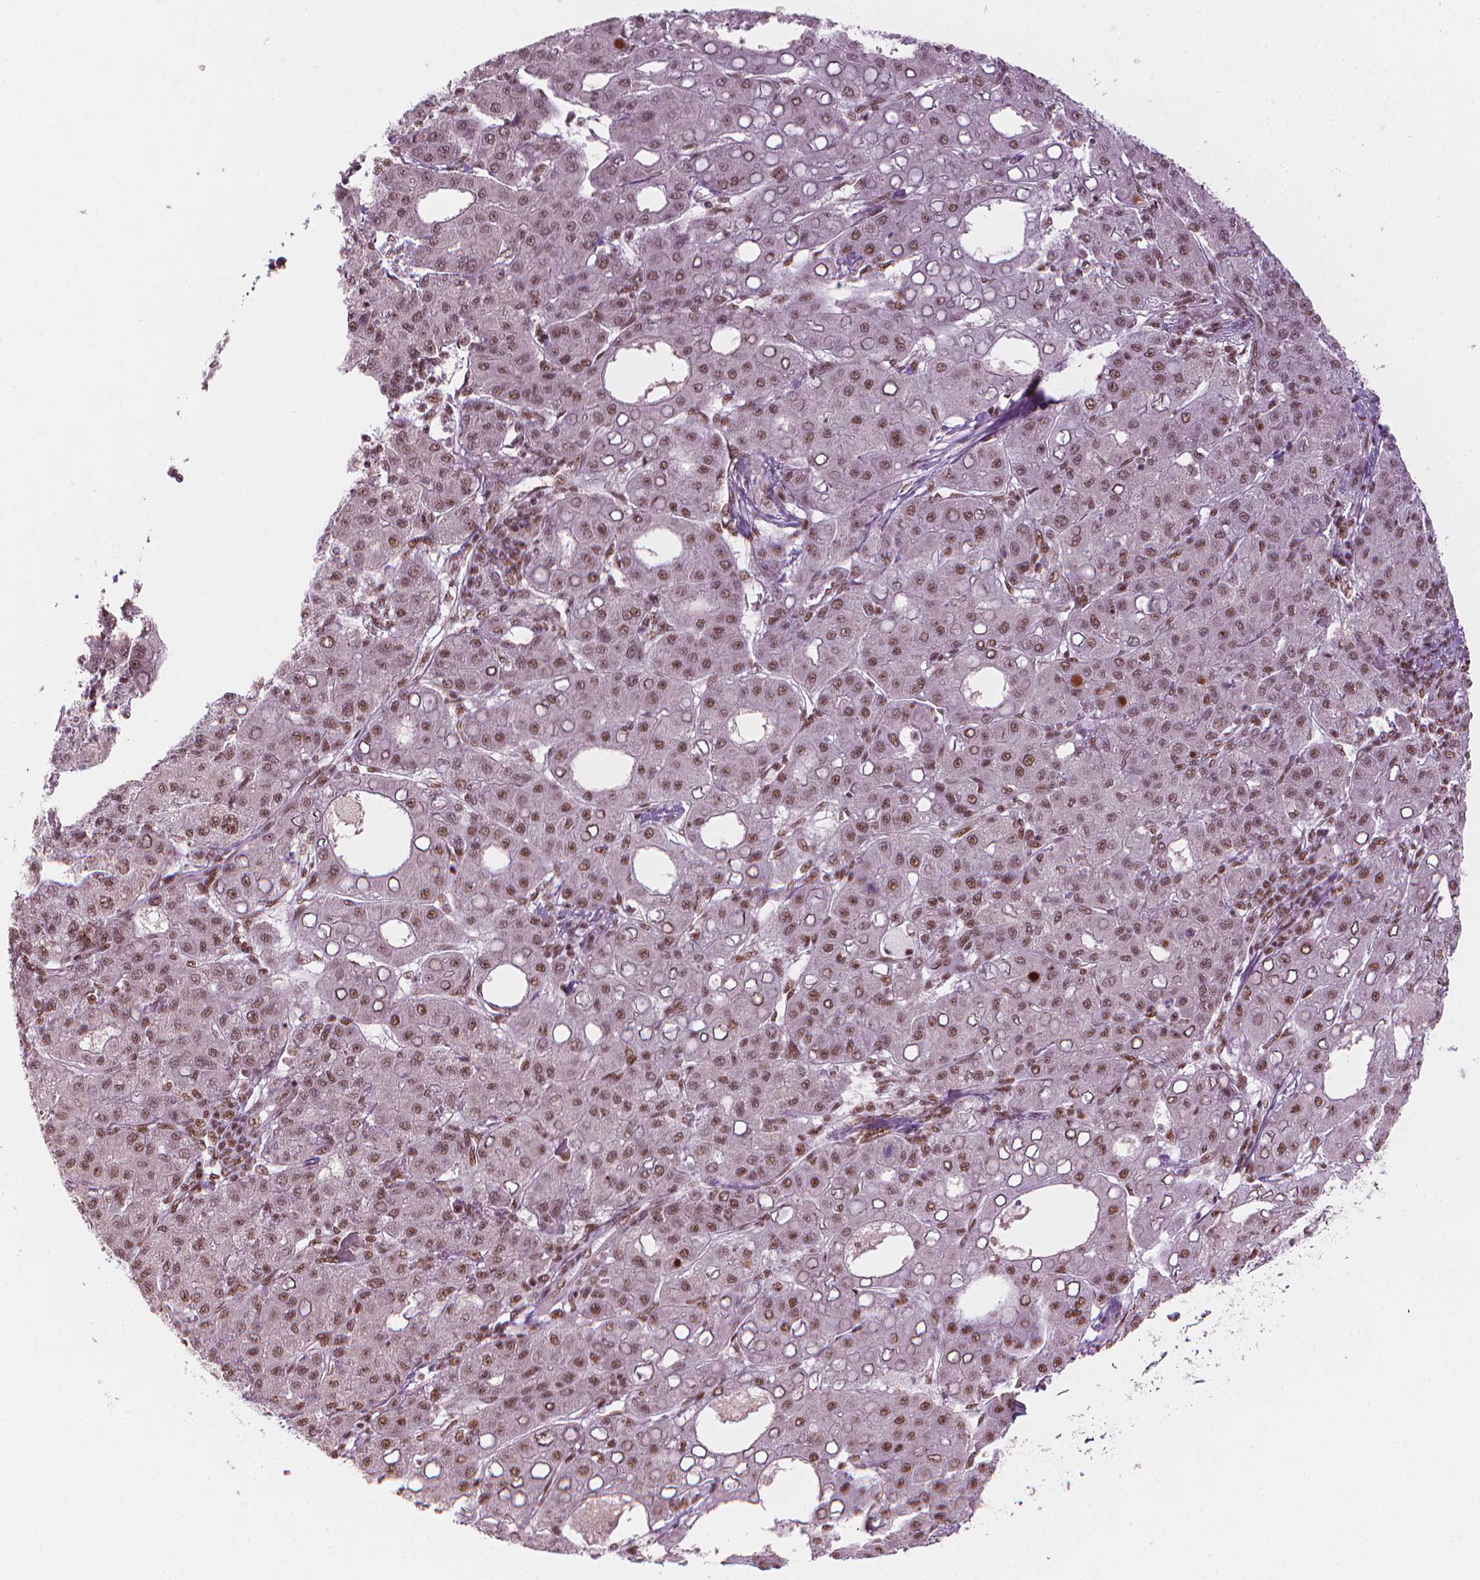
{"staining": {"intensity": "moderate", "quantity": ">75%", "location": "nuclear"}, "tissue": "liver cancer", "cell_type": "Tumor cells", "image_type": "cancer", "snomed": [{"axis": "morphology", "description": "Carcinoma, Hepatocellular, NOS"}, {"axis": "topography", "description": "Liver"}], "caption": "A brown stain highlights moderate nuclear positivity of a protein in human liver cancer tumor cells.", "gene": "ELF2", "patient": {"sex": "male", "age": 65}}